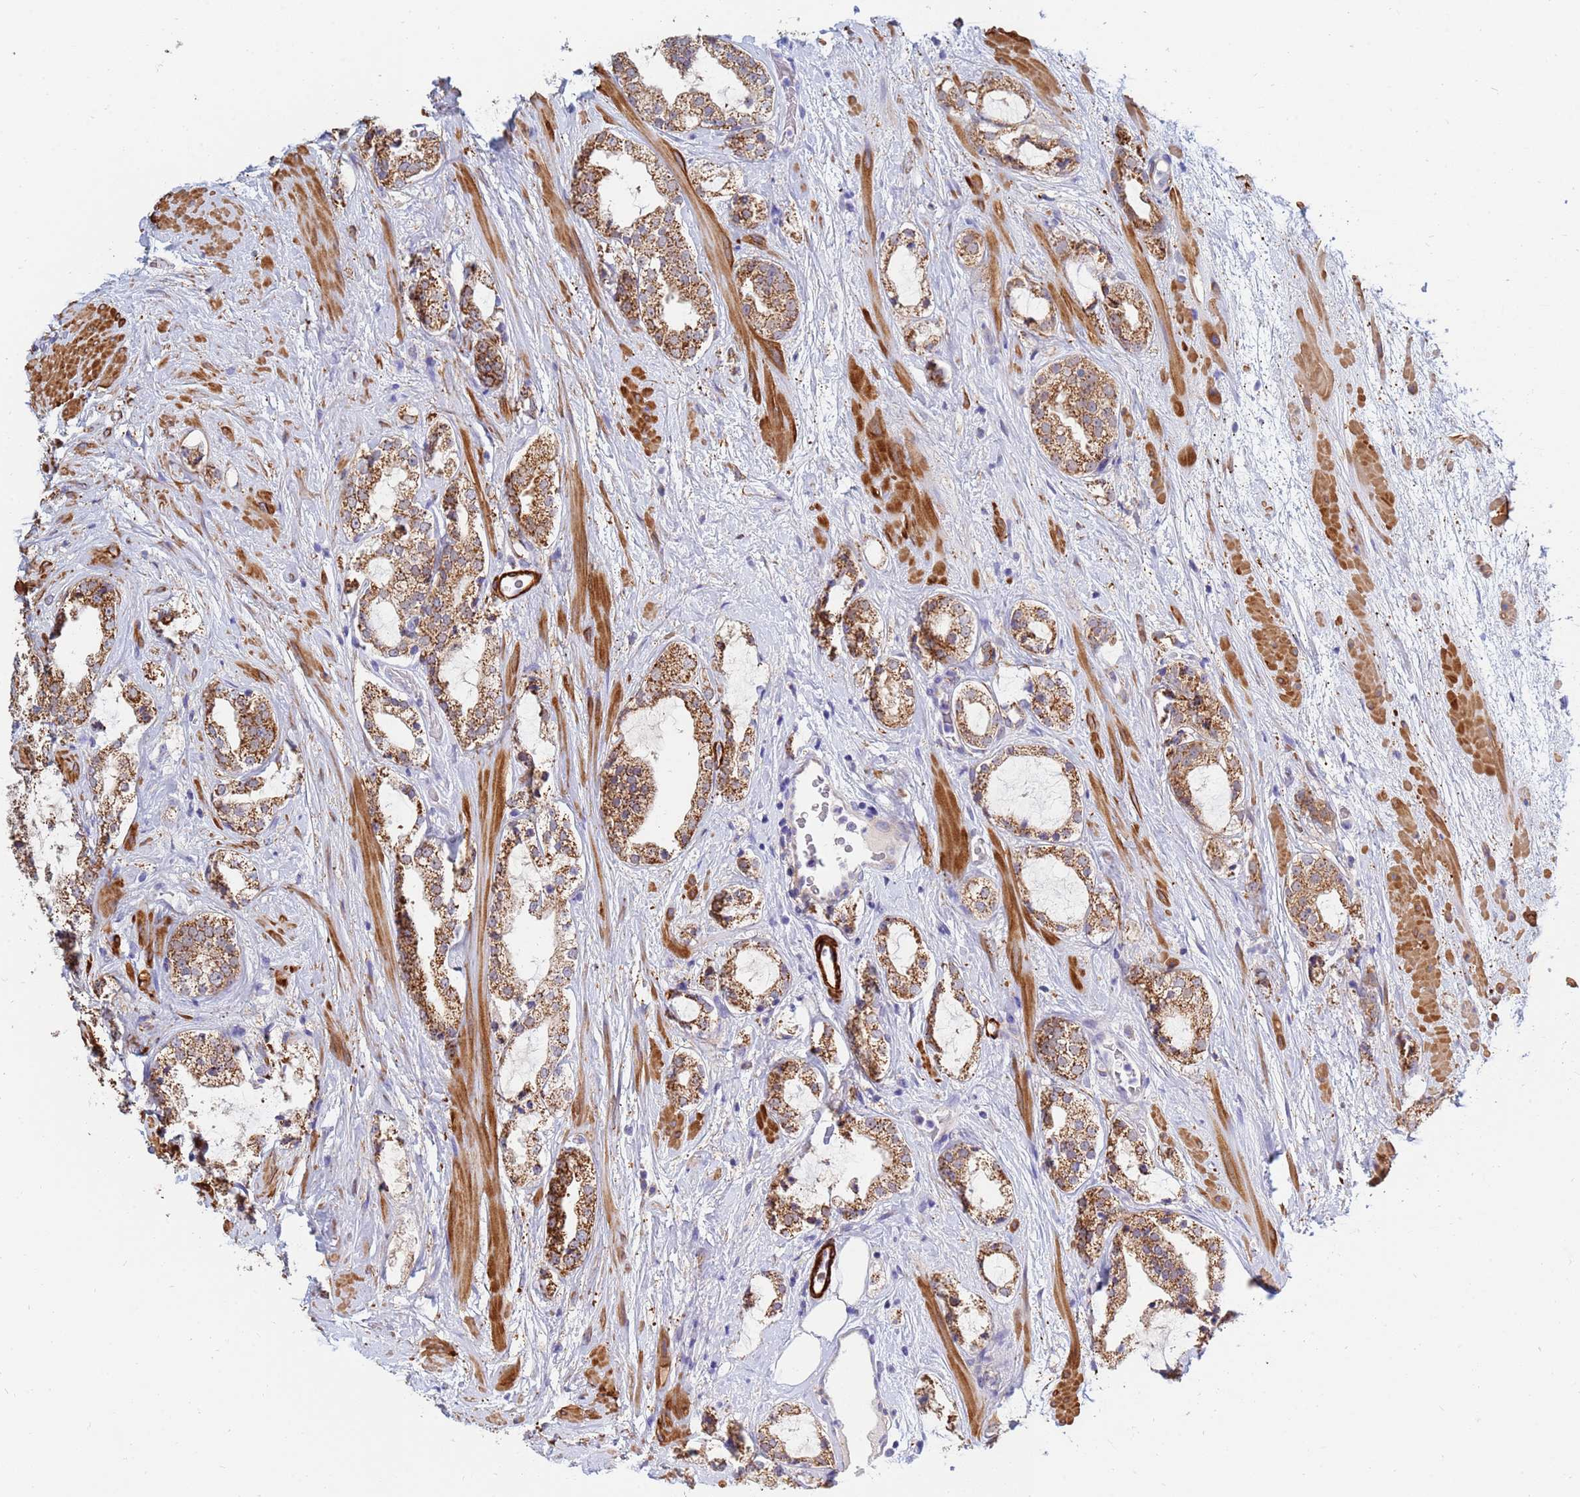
{"staining": {"intensity": "moderate", "quantity": ">75%", "location": "cytoplasmic/membranous"}, "tissue": "prostate cancer", "cell_type": "Tumor cells", "image_type": "cancer", "snomed": [{"axis": "morphology", "description": "Adenocarcinoma, High grade"}, {"axis": "topography", "description": "Prostate"}], "caption": "About >75% of tumor cells in human prostate high-grade adenocarcinoma show moderate cytoplasmic/membranous protein positivity as visualized by brown immunohistochemical staining.", "gene": "SDR39U1", "patient": {"sex": "male", "age": 64}}